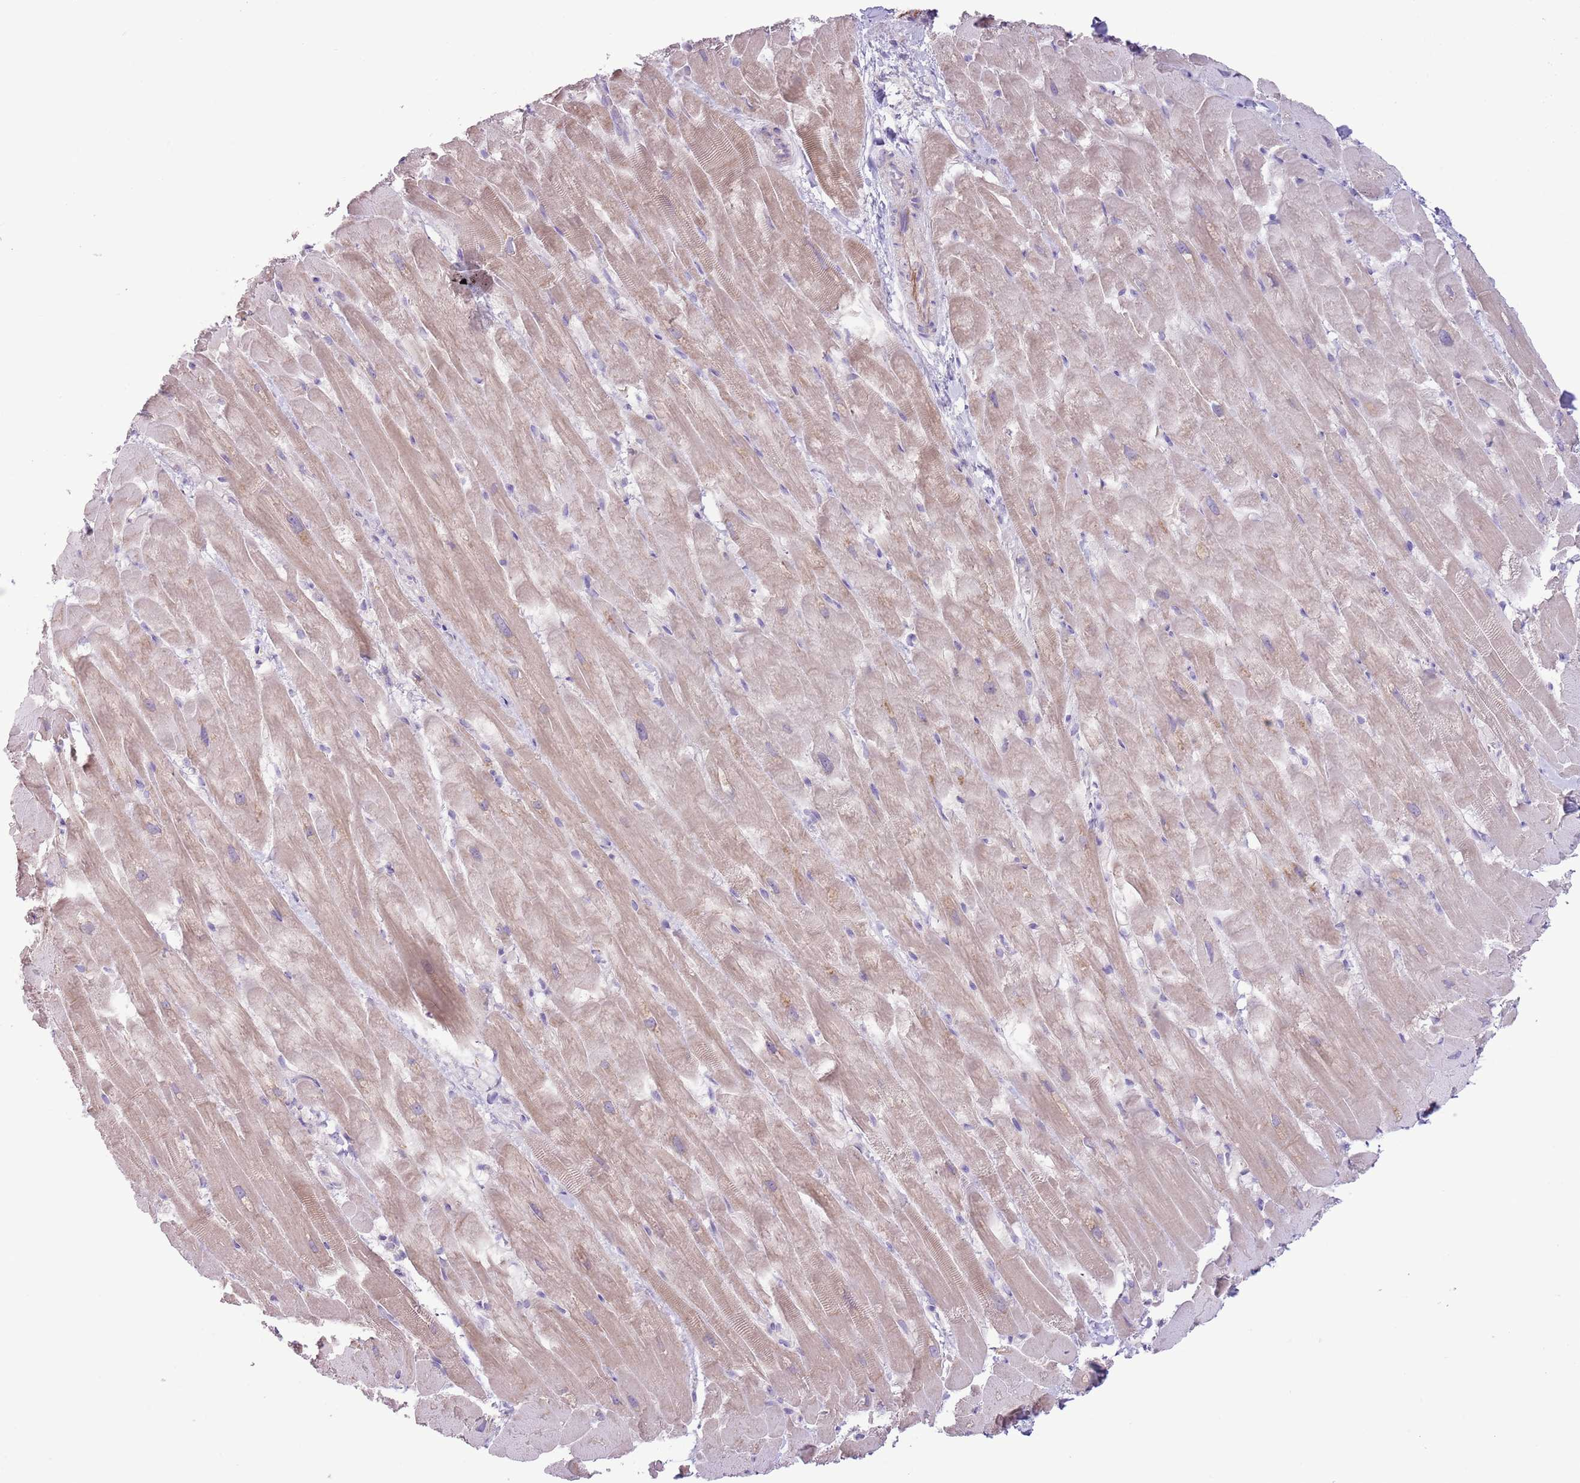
{"staining": {"intensity": "weak", "quantity": "25%-75%", "location": "cytoplasmic/membranous"}, "tissue": "heart muscle", "cell_type": "Cardiomyocytes", "image_type": "normal", "snomed": [{"axis": "morphology", "description": "Normal tissue, NOS"}, {"axis": "topography", "description": "Heart"}], "caption": "Immunohistochemical staining of normal heart muscle shows low levels of weak cytoplasmic/membranous staining in approximately 25%-75% of cardiomyocytes. The staining is performed using DAB brown chromogen to label protein expression. The nuclei are counter-stained blue using hematoxylin.", "gene": "CFH", "patient": {"sex": "male", "age": 37}}